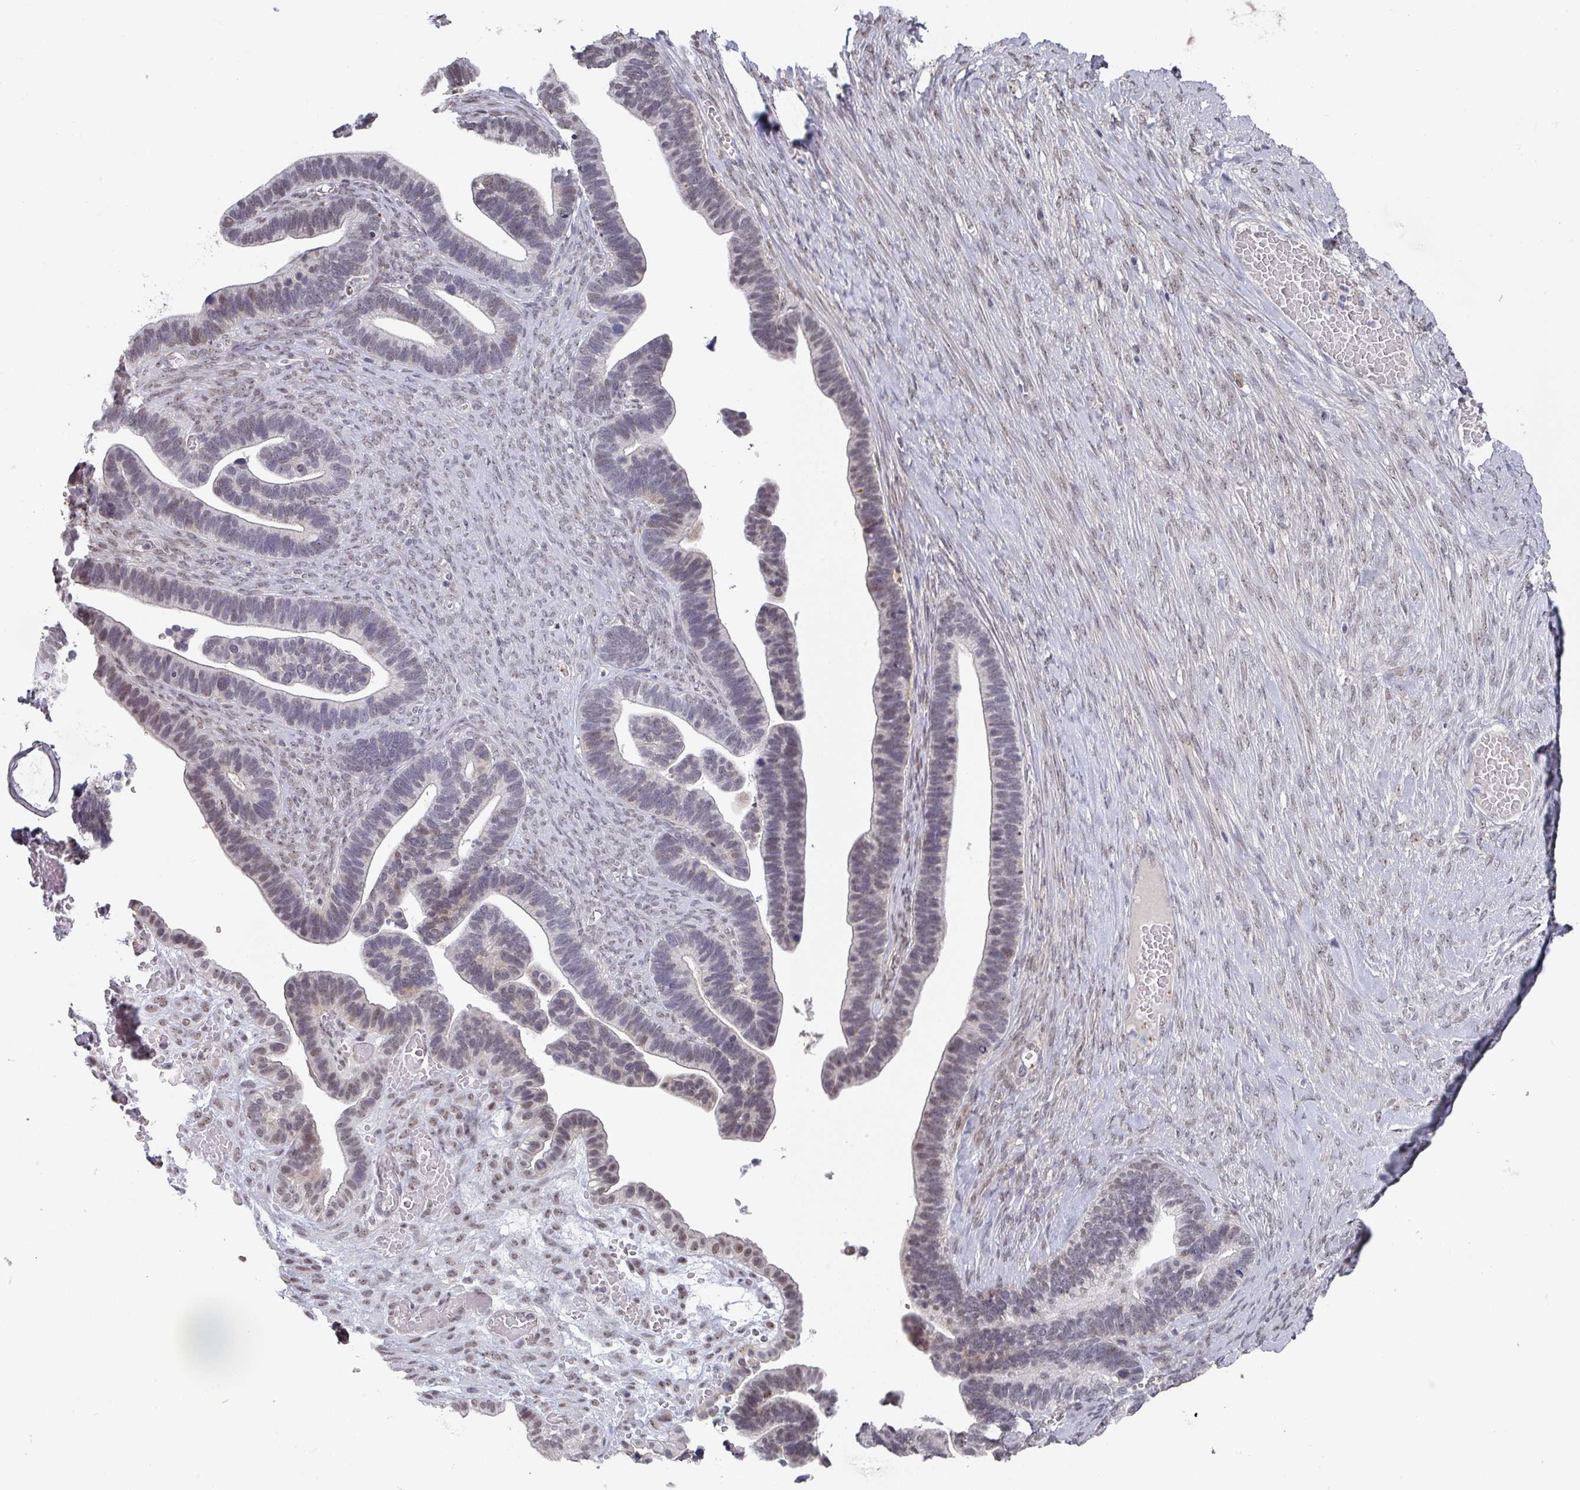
{"staining": {"intensity": "weak", "quantity": "25%-75%", "location": "nuclear"}, "tissue": "ovarian cancer", "cell_type": "Tumor cells", "image_type": "cancer", "snomed": [{"axis": "morphology", "description": "Cystadenocarcinoma, serous, NOS"}, {"axis": "topography", "description": "Ovary"}], "caption": "Serous cystadenocarcinoma (ovarian) tissue exhibits weak nuclear positivity in about 25%-75% of tumor cells (DAB (3,3'-diaminobenzidine) IHC, brown staining for protein, blue staining for nuclei).", "gene": "ZNF654", "patient": {"sex": "female", "age": 56}}